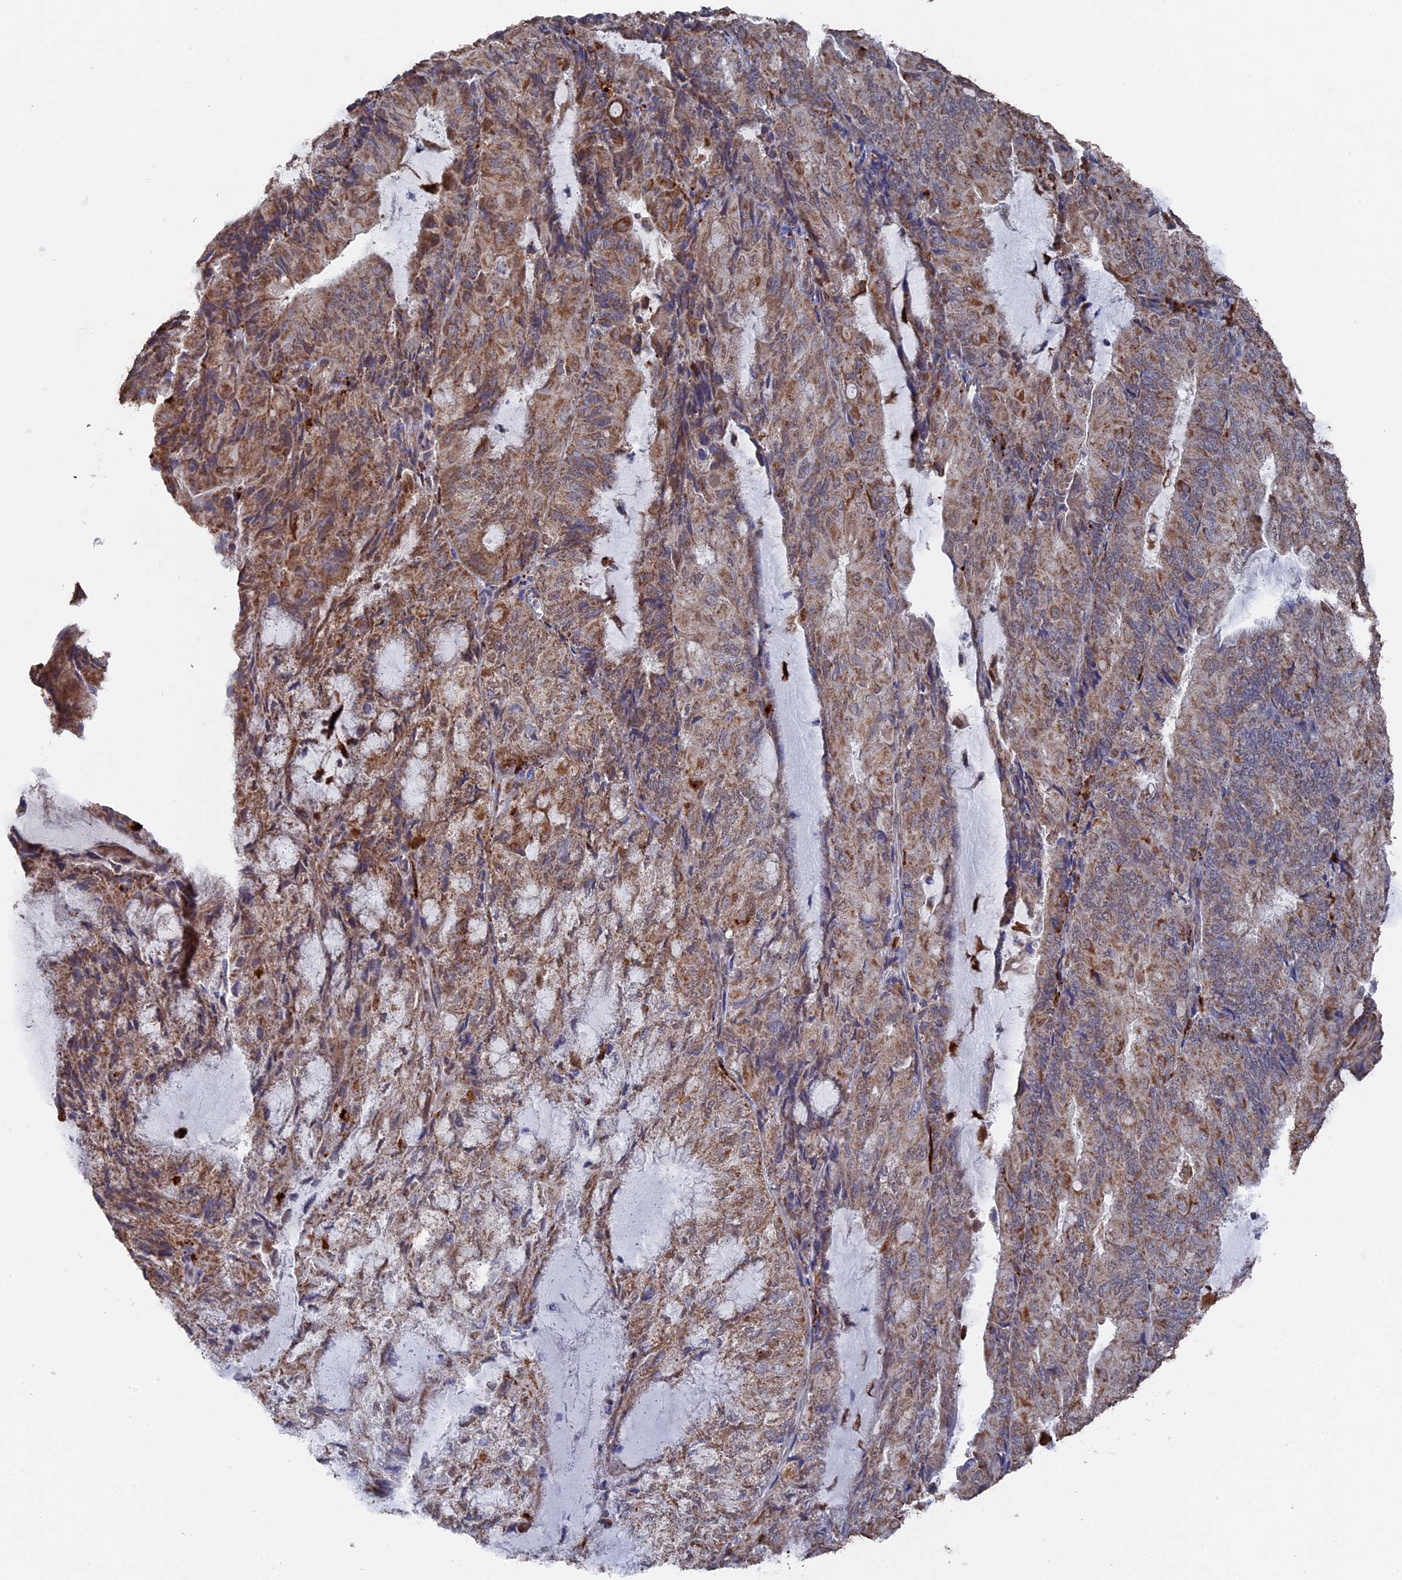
{"staining": {"intensity": "moderate", "quantity": ">75%", "location": "cytoplasmic/membranous"}, "tissue": "endometrial cancer", "cell_type": "Tumor cells", "image_type": "cancer", "snomed": [{"axis": "morphology", "description": "Adenocarcinoma, NOS"}, {"axis": "topography", "description": "Endometrium"}], "caption": "Immunohistochemical staining of endometrial cancer displays moderate cytoplasmic/membranous protein staining in about >75% of tumor cells. Nuclei are stained in blue.", "gene": "SMG9", "patient": {"sex": "female", "age": 81}}